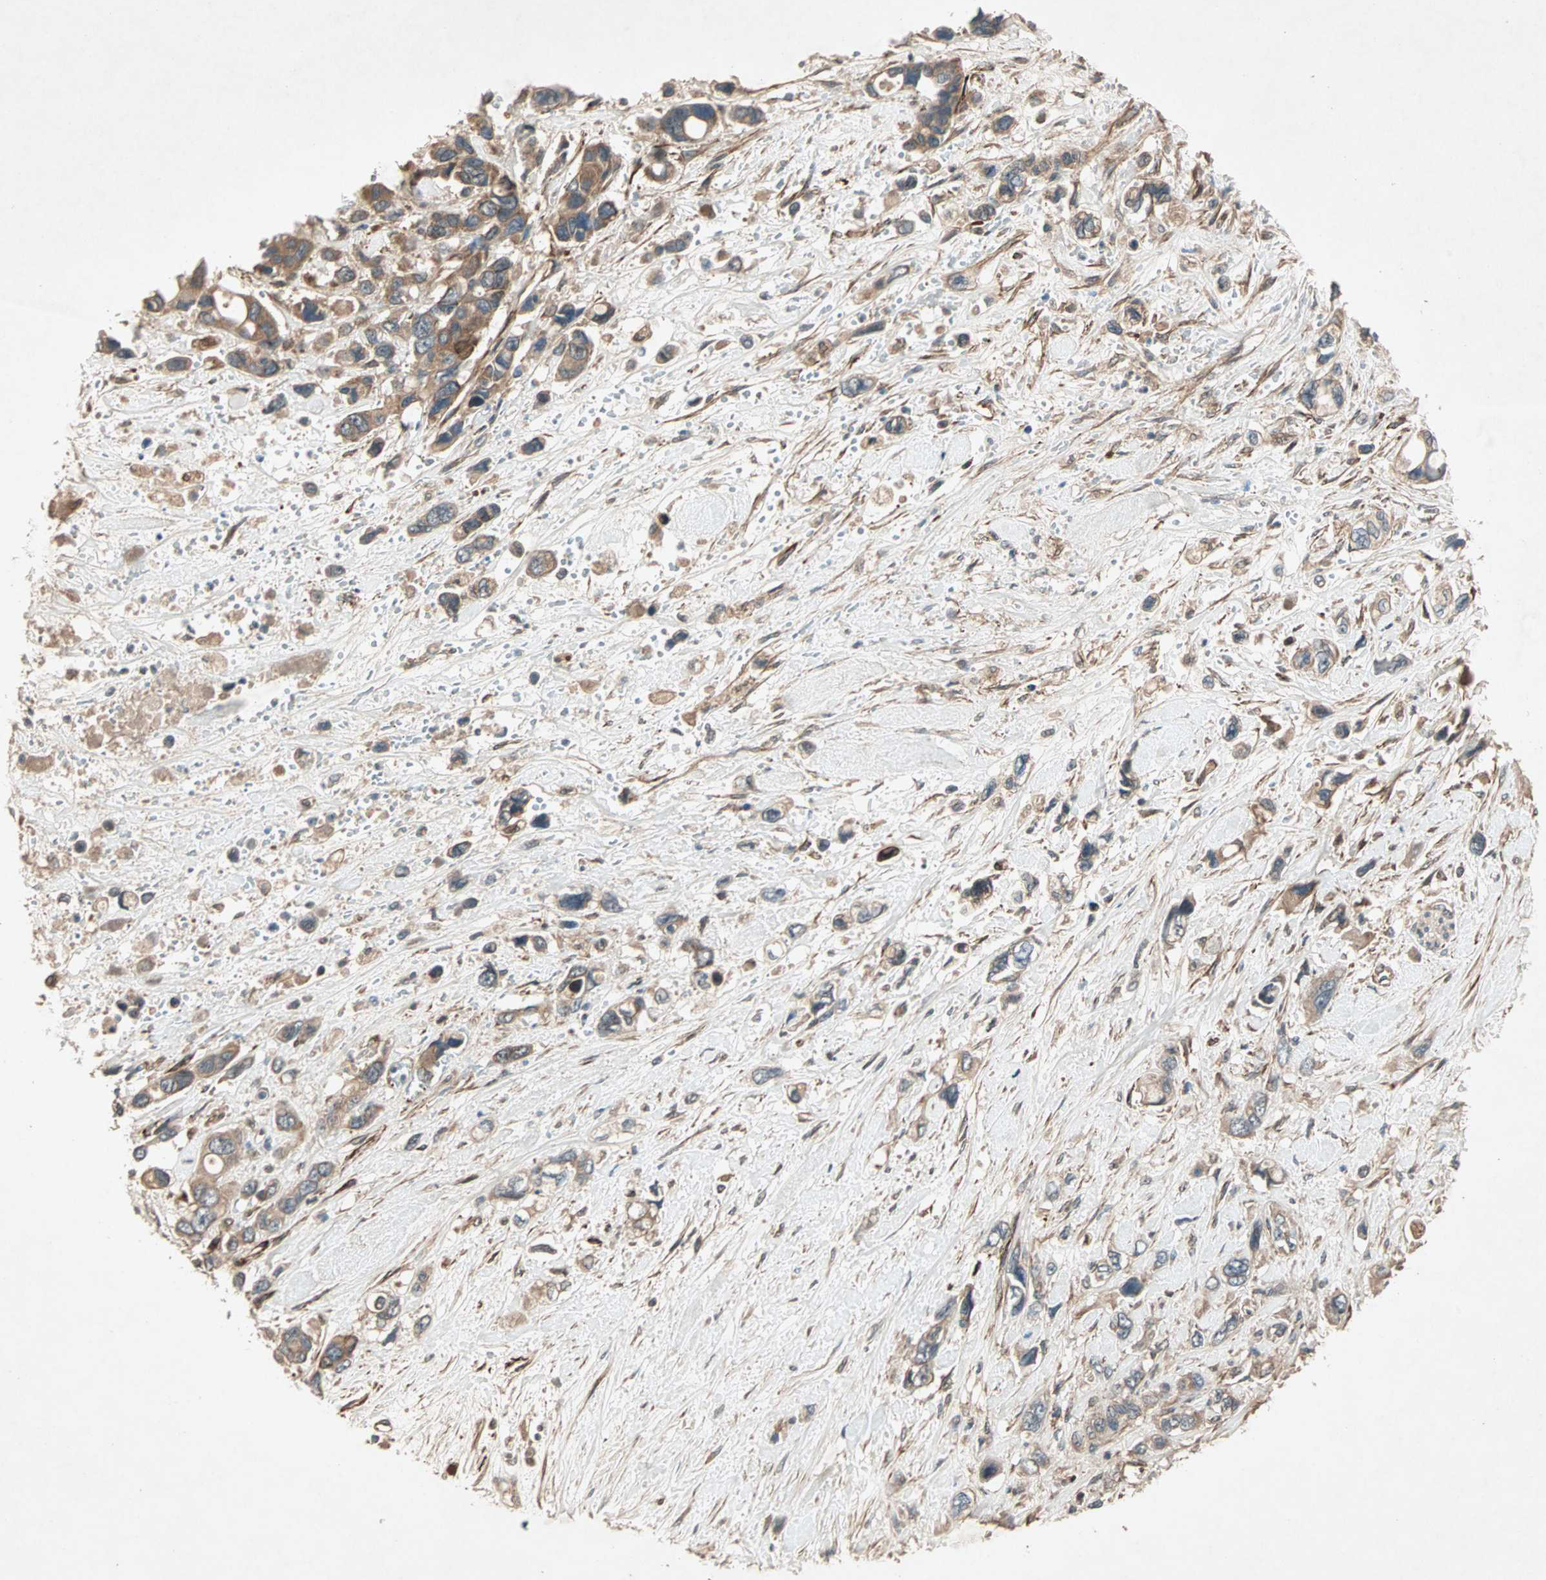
{"staining": {"intensity": "weak", "quantity": ">75%", "location": "cytoplasmic/membranous"}, "tissue": "pancreatic cancer", "cell_type": "Tumor cells", "image_type": "cancer", "snomed": [{"axis": "morphology", "description": "Adenocarcinoma, NOS"}, {"axis": "topography", "description": "Pancreas"}], "caption": "Immunohistochemistry (IHC) micrograph of pancreatic cancer stained for a protein (brown), which exhibits low levels of weak cytoplasmic/membranous expression in approximately >75% of tumor cells.", "gene": "SDSL", "patient": {"sex": "male", "age": 46}}